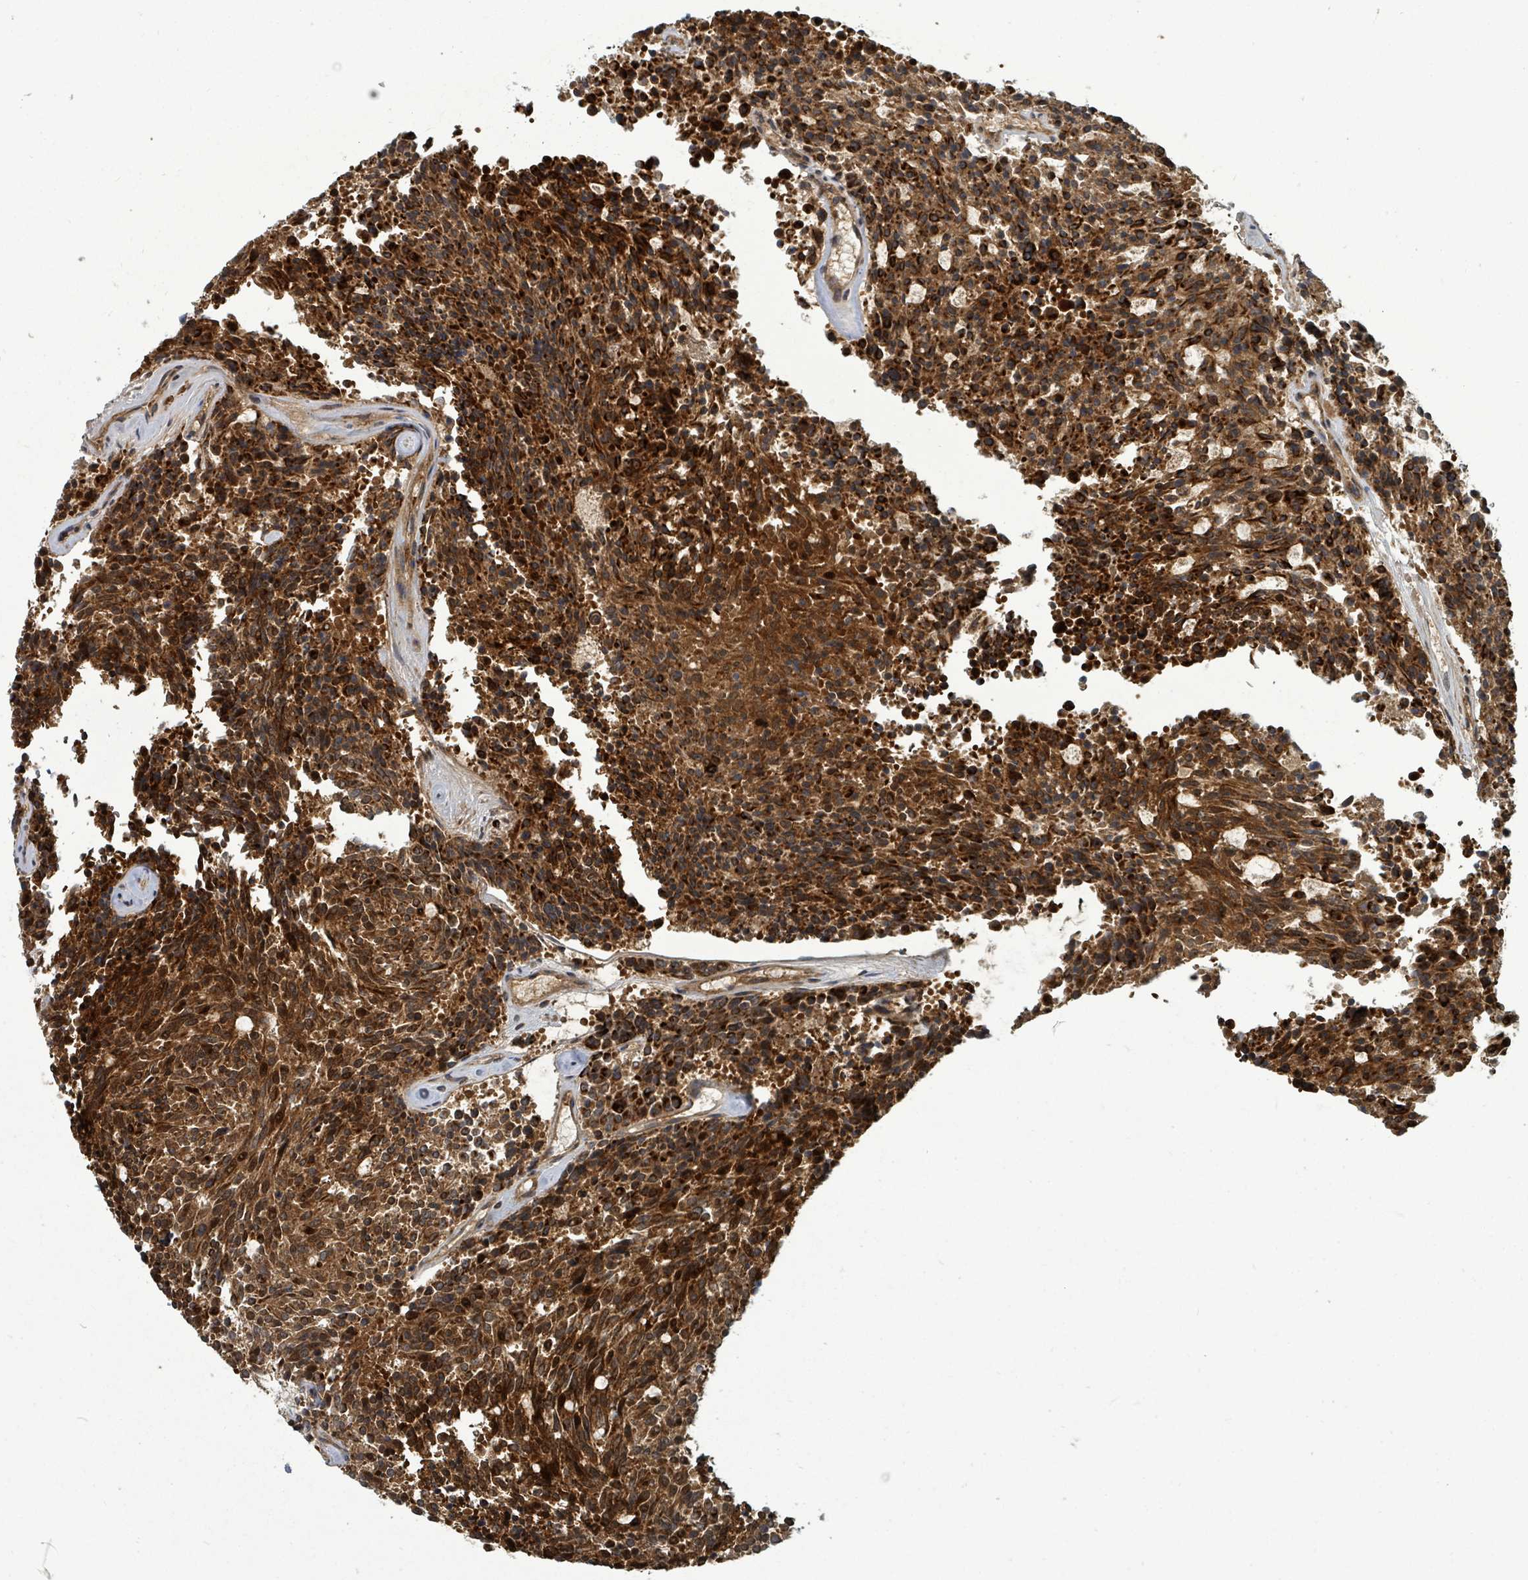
{"staining": {"intensity": "strong", "quantity": ">75%", "location": "cytoplasmic/membranous"}, "tissue": "carcinoid", "cell_type": "Tumor cells", "image_type": "cancer", "snomed": [{"axis": "morphology", "description": "Carcinoid, malignant, NOS"}, {"axis": "topography", "description": "Pancreas"}], "caption": "A micrograph showing strong cytoplasmic/membranous positivity in about >75% of tumor cells in carcinoid (malignant), as visualized by brown immunohistochemical staining.", "gene": "TRDMT1", "patient": {"sex": "female", "age": 54}}